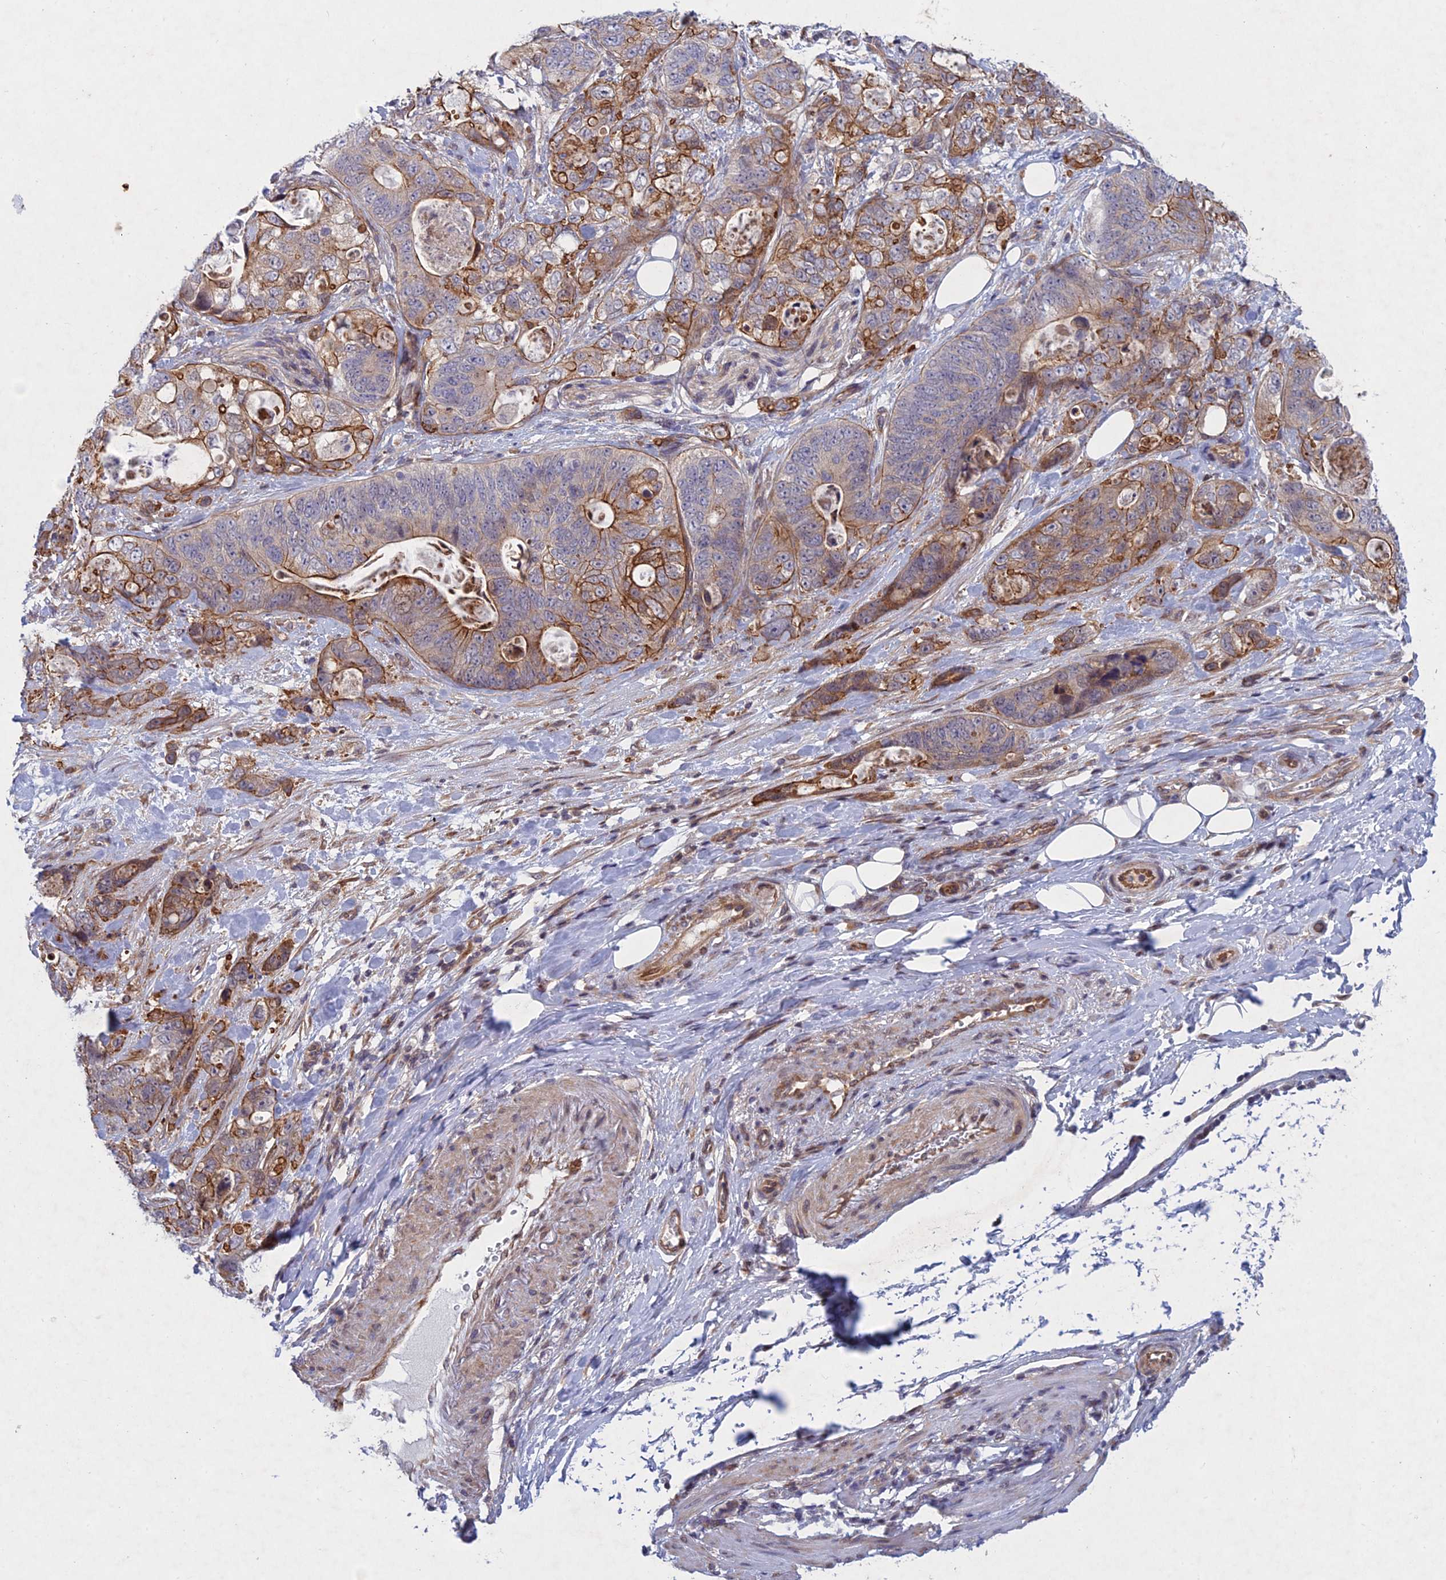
{"staining": {"intensity": "moderate", "quantity": "25%-75%", "location": "cytoplasmic/membranous"}, "tissue": "stomach cancer", "cell_type": "Tumor cells", "image_type": "cancer", "snomed": [{"axis": "morphology", "description": "Normal tissue, NOS"}, {"axis": "morphology", "description": "Adenocarcinoma, NOS"}, {"axis": "topography", "description": "Stomach"}], "caption": "High-power microscopy captured an immunohistochemistry image of stomach cancer (adenocarcinoma), revealing moderate cytoplasmic/membranous staining in about 25%-75% of tumor cells.", "gene": "PTHLH", "patient": {"sex": "female", "age": 89}}